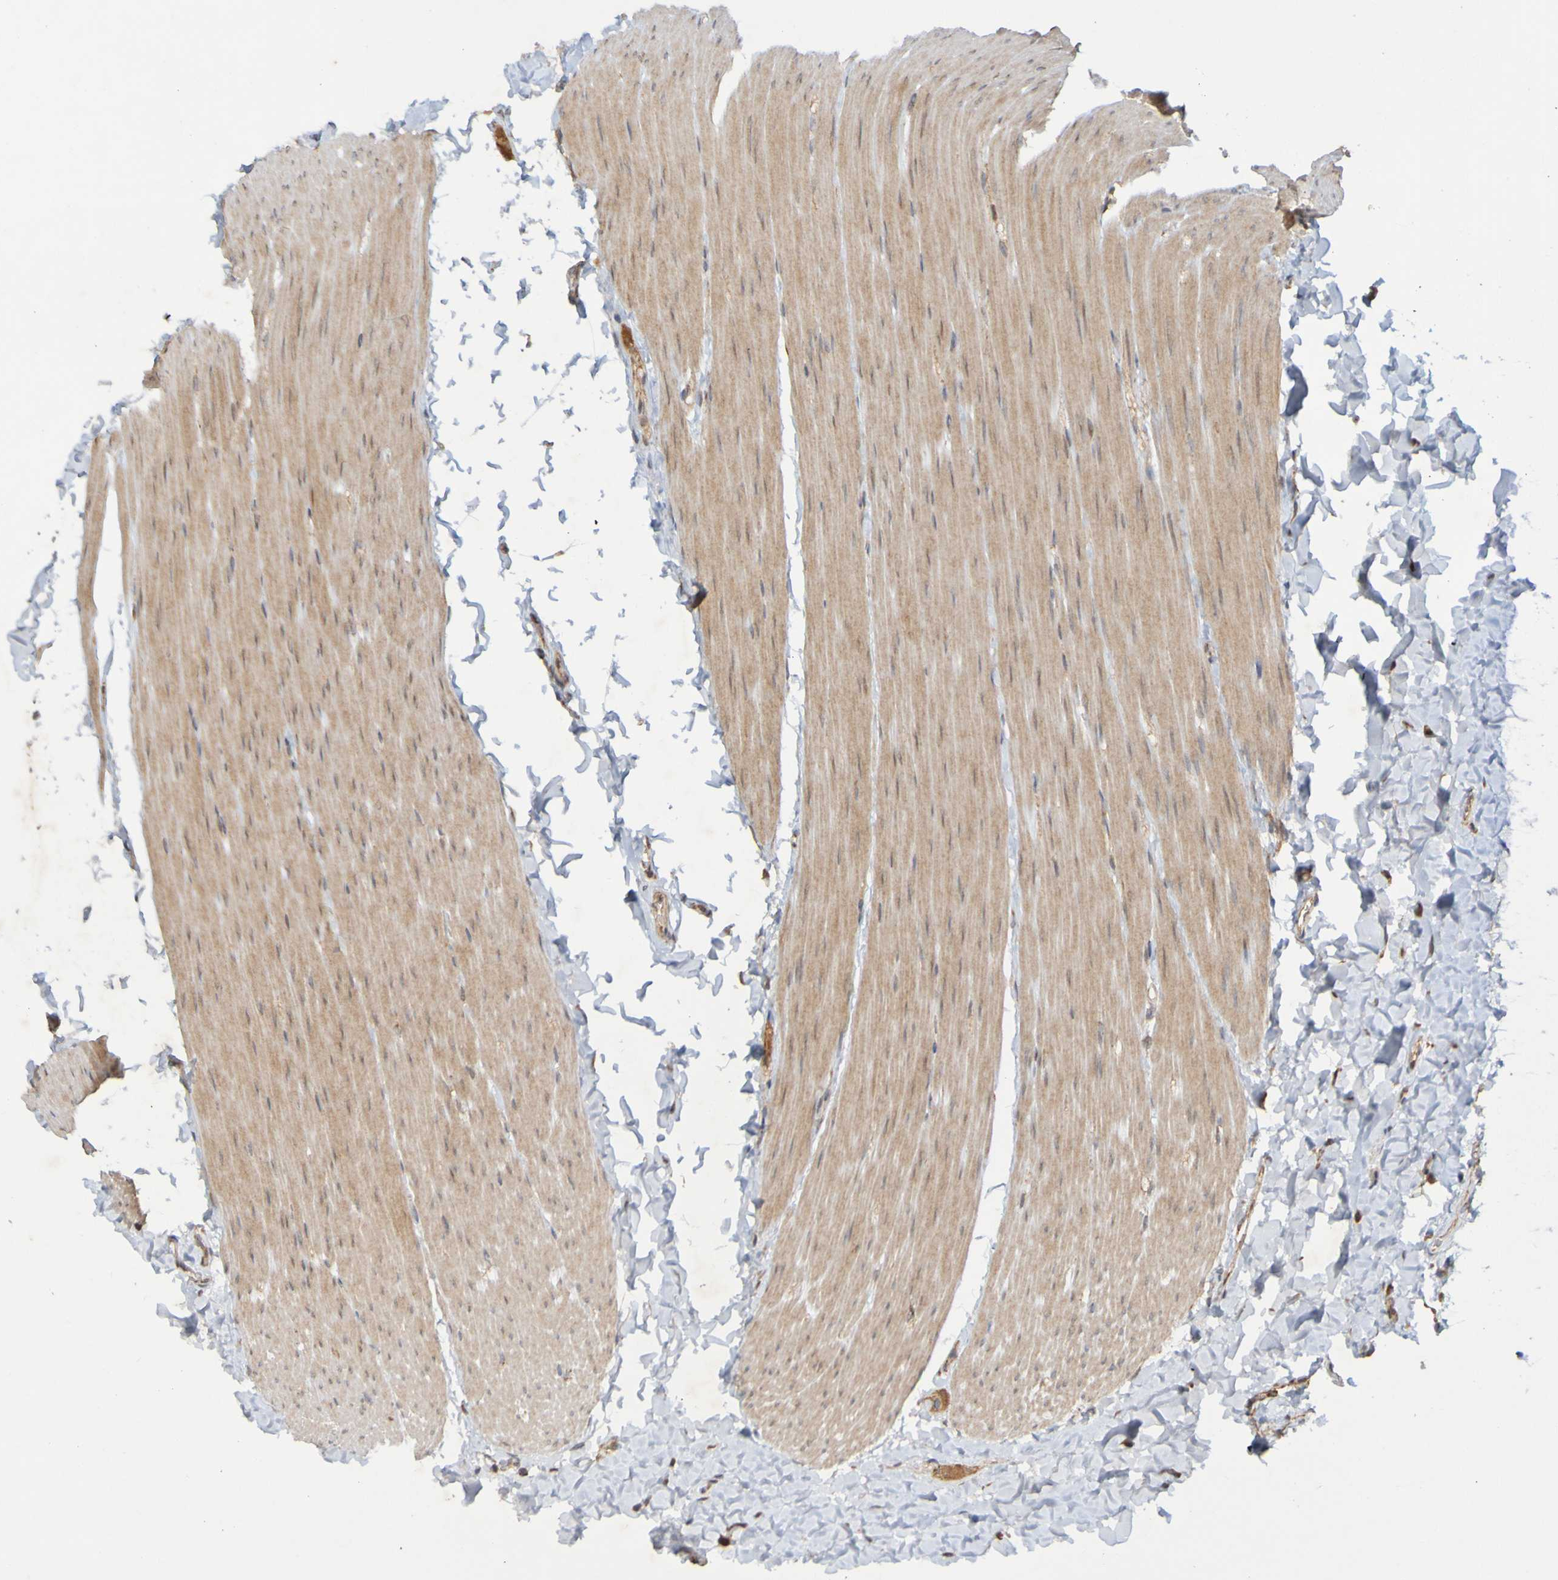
{"staining": {"intensity": "moderate", "quantity": ">75%", "location": "cytoplasmic/membranous"}, "tissue": "rectum", "cell_type": "Glandular cells", "image_type": "normal", "snomed": [{"axis": "morphology", "description": "Normal tissue, NOS"}, {"axis": "topography", "description": "Rectum"}], "caption": "Moderate cytoplasmic/membranous protein staining is seen in about >75% of glandular cells in rectum. (Brightfield microscopy of DAB IHC at high magnification).", "gene": "TMBIM1", "patient": {"sex": "female", "age": 24}}